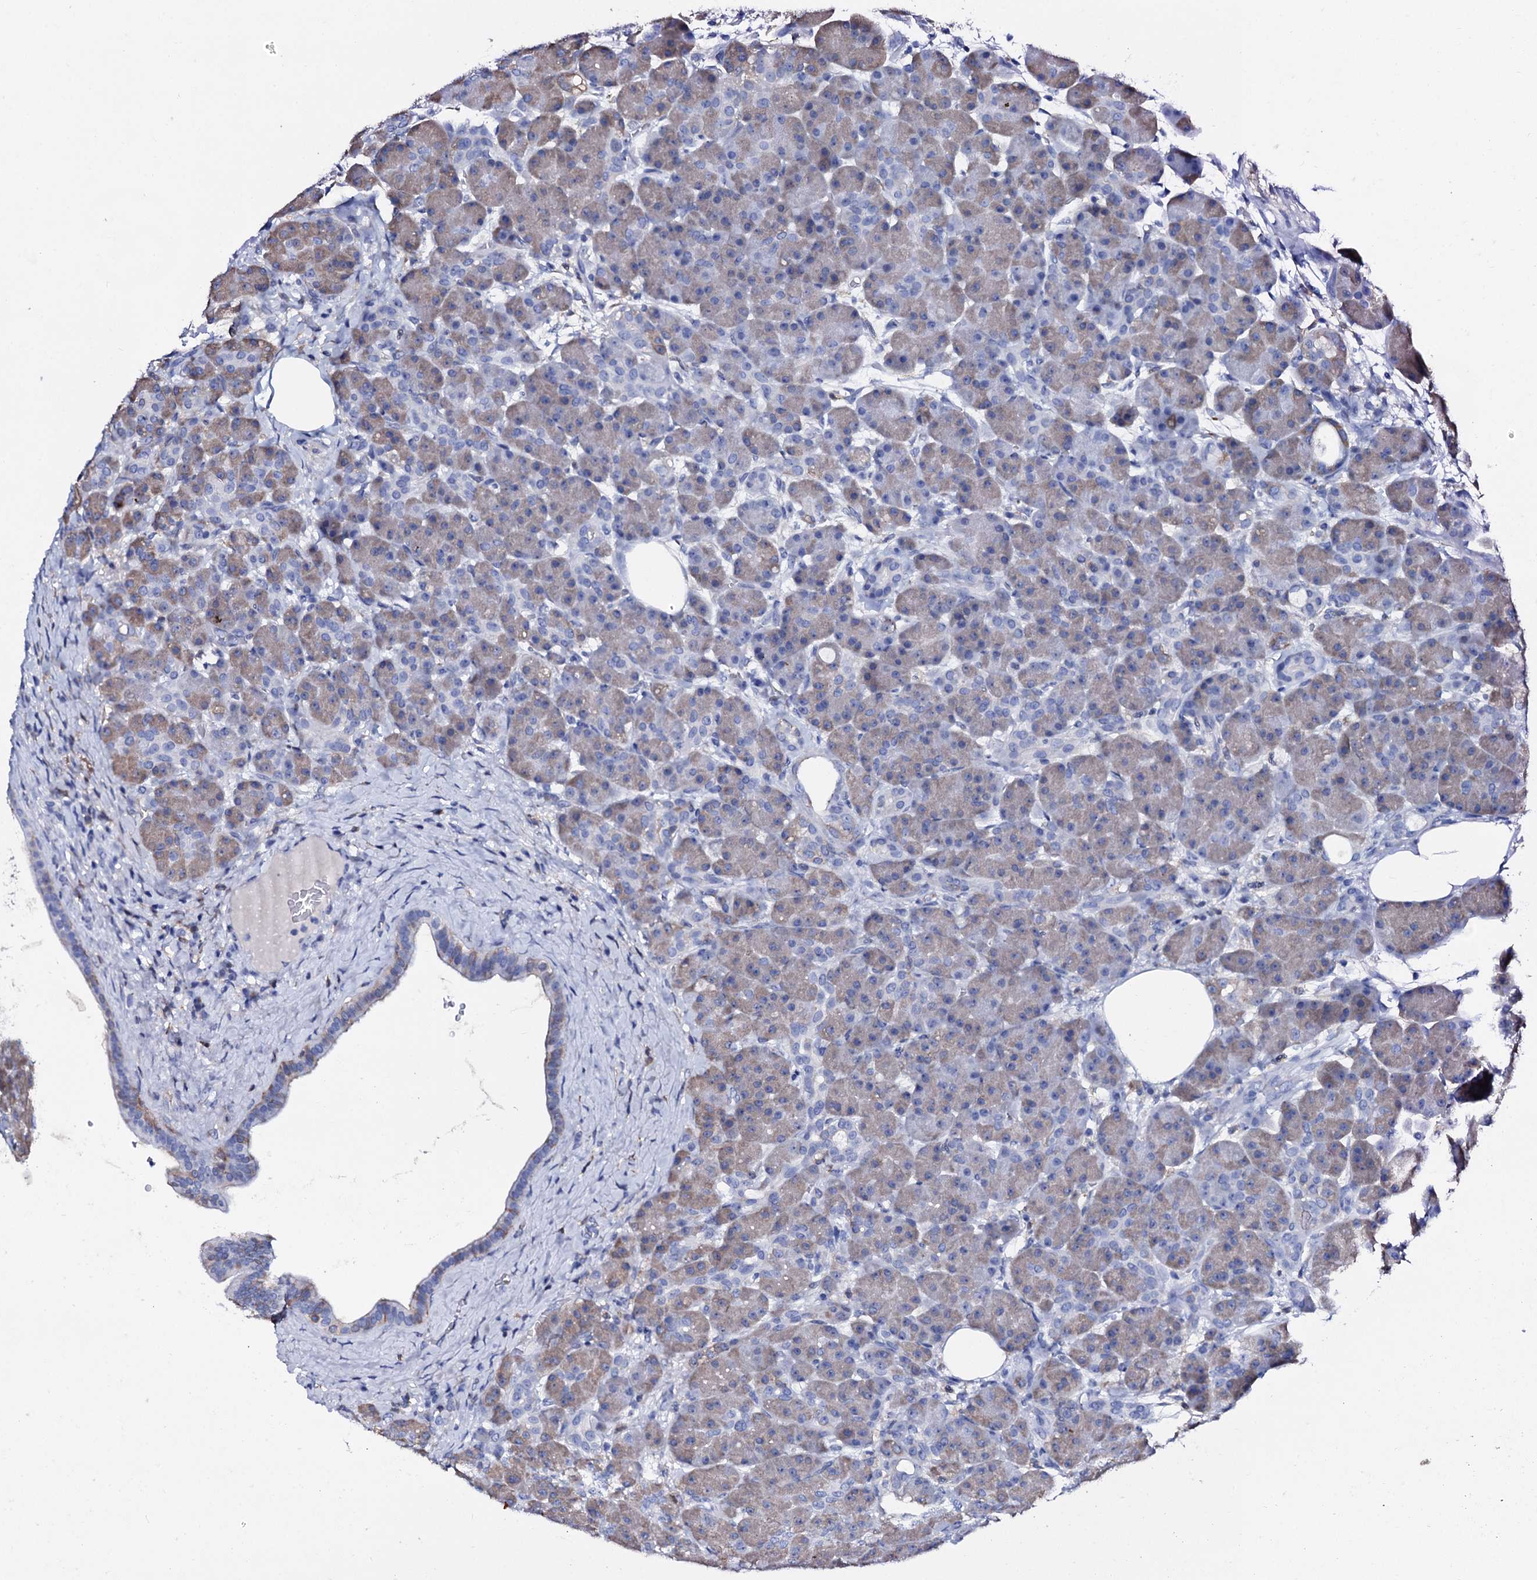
{"staining": {"intensity": "weak", "quantity": "25%-75%", "location": "cytoplasmic/membranous"}, "tissue": "pancreas", "cell_type": "Exocrine glandular cells", "image_type": "normal", "snomed": [{"axis": "morphology", "description": "Normal tissue, NOS"}, {"axis": "topography", "description": "Pancreas"}], "caption": "Weak cytoplasmic/membranous positivity for a protein is seen in about 25%-75% of exocrine glandular cells of normal pancreas using IHC.", "gene": "AMER2", "patient": {"sex": "male", "age": 63}}